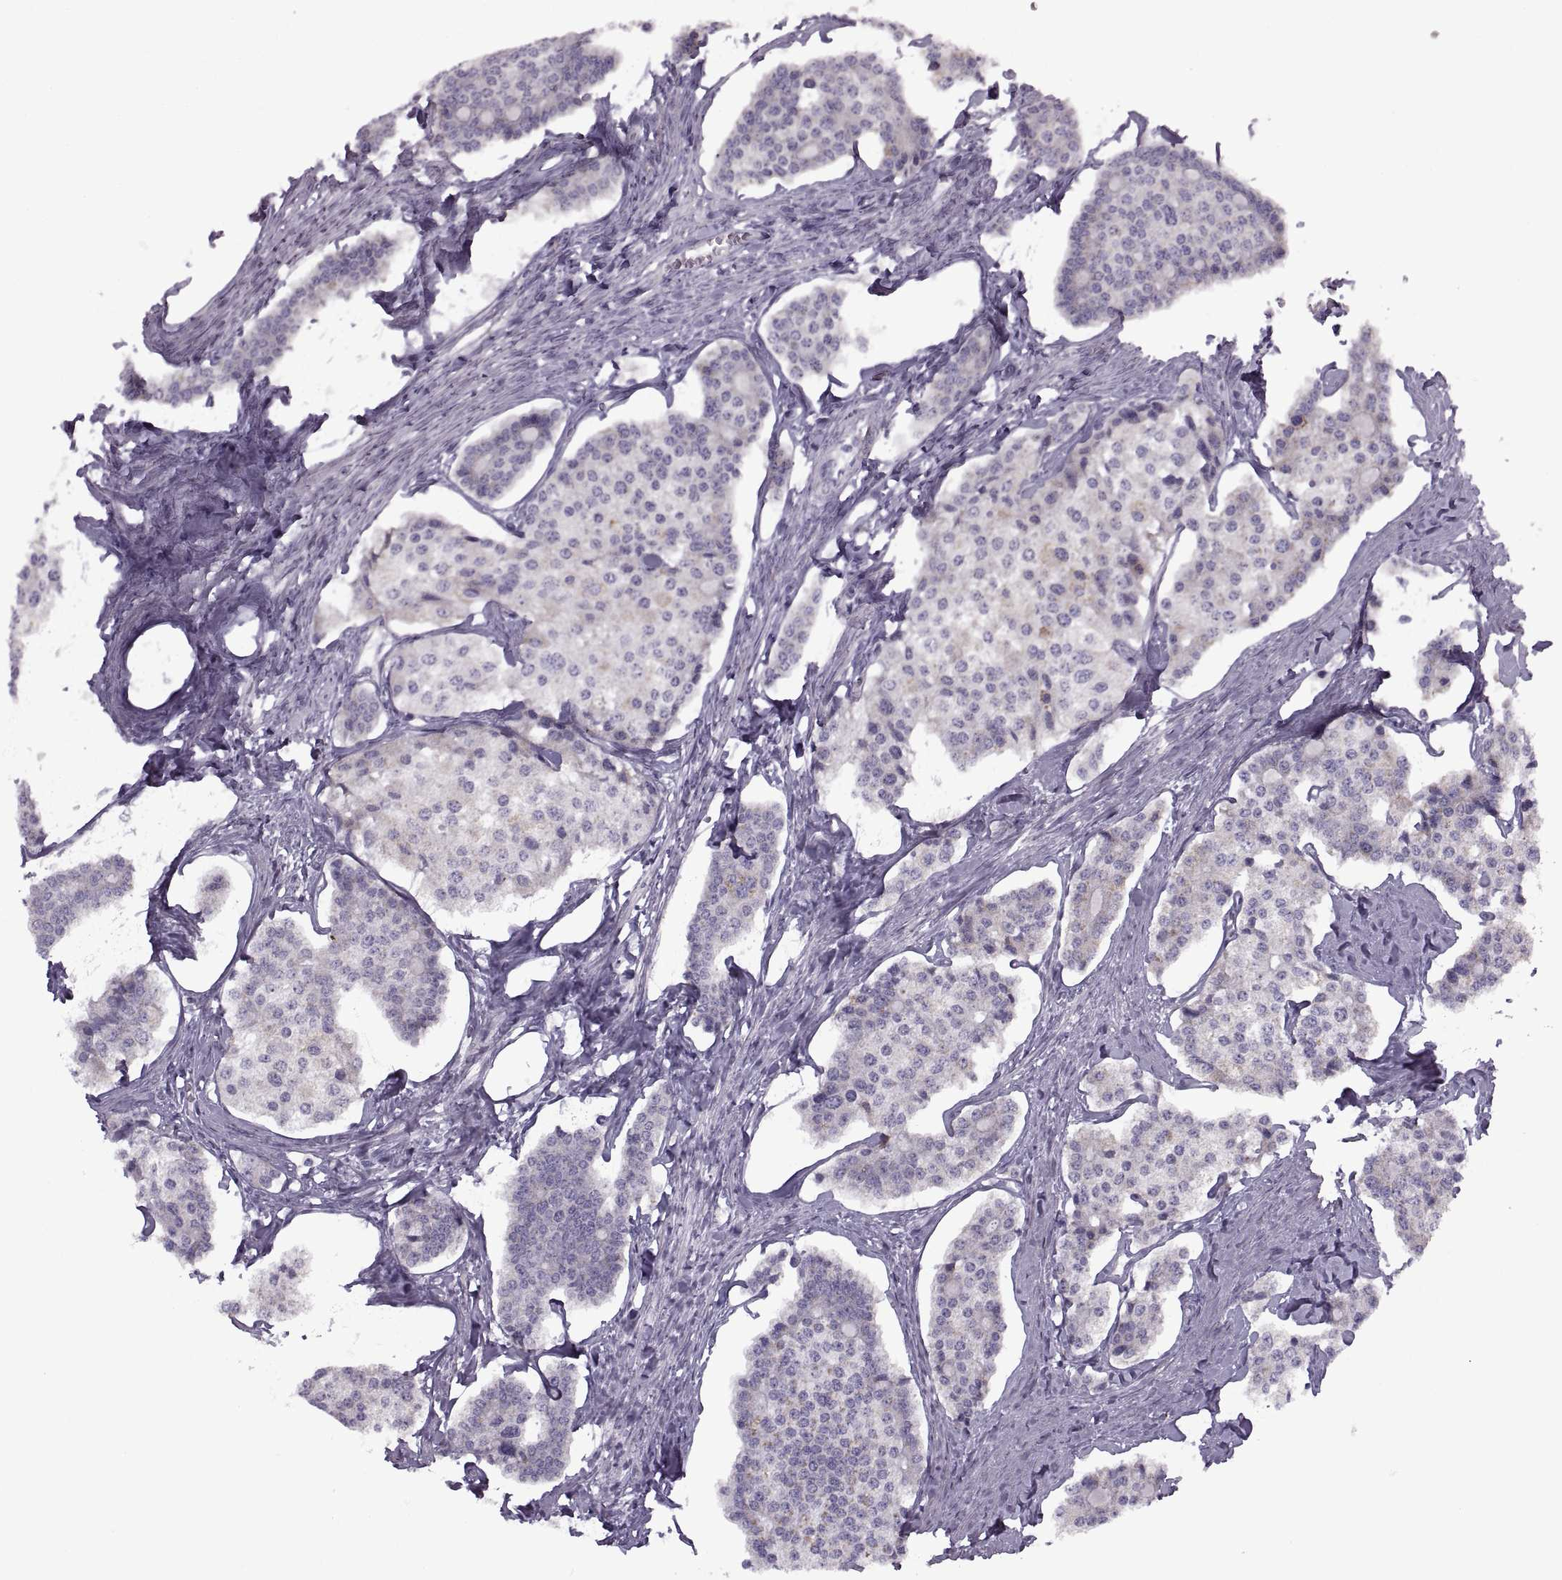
{"staining": {"intensity": "weak", "quantity": "<25%", "location": "cytoplasmic/membranous"}, "tissue": "carcinoid", "cell_type": "Tumor cells", "image_type": "cancer", "snomed": [{"axis": "morphology", "description": "Carcinoid, malignant, NOS"}, {"axis": "topography", "description": "Small intestine"}], "caption": "DAB immunohistochemical staining of carcinoid exhibits no significant positivity in tumor cells.", "gene": "PIERCE1", "patient": {"sex": "female", "age": 65}}